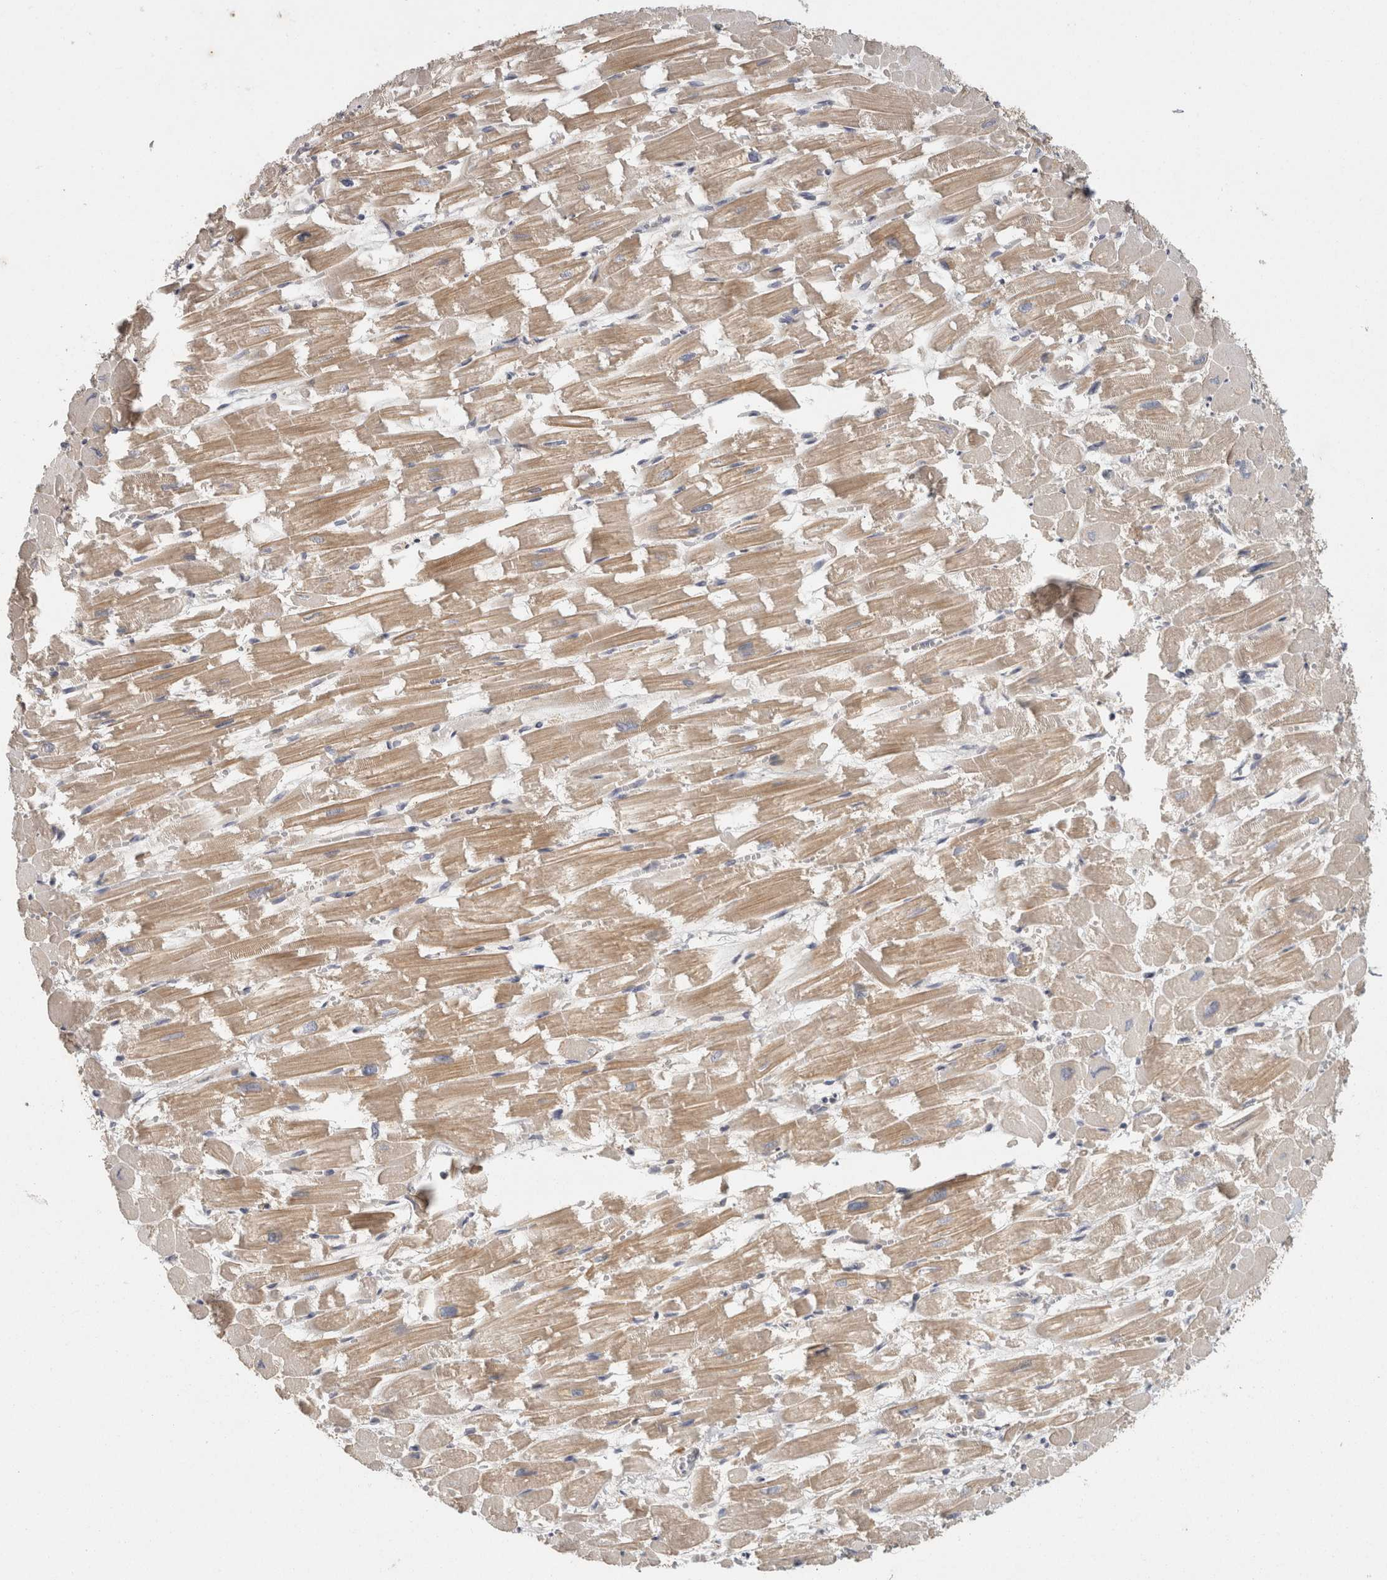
{"staining": {"intensity": "weak", "quantity": "25%-75%", "location": "cytoplasmic/membranous"}, "tissue": "heart muscle", "cell_type": "Cardiomyocytes", "image_type": "normal", "snomed": [{"axis": "morphology", "description": "Normal tissue, NOS"}, {"axis": "topography", "description": "Heart"}], "caption": "Immunohistochemical staining of benign human heart muscle demonstrates weak cytoplasmic/membranous protein positivity in about 25%-75% of cardiomyocytes.", "gene": "ACAT2", "patient": {"sex": "male", "age": 54}}